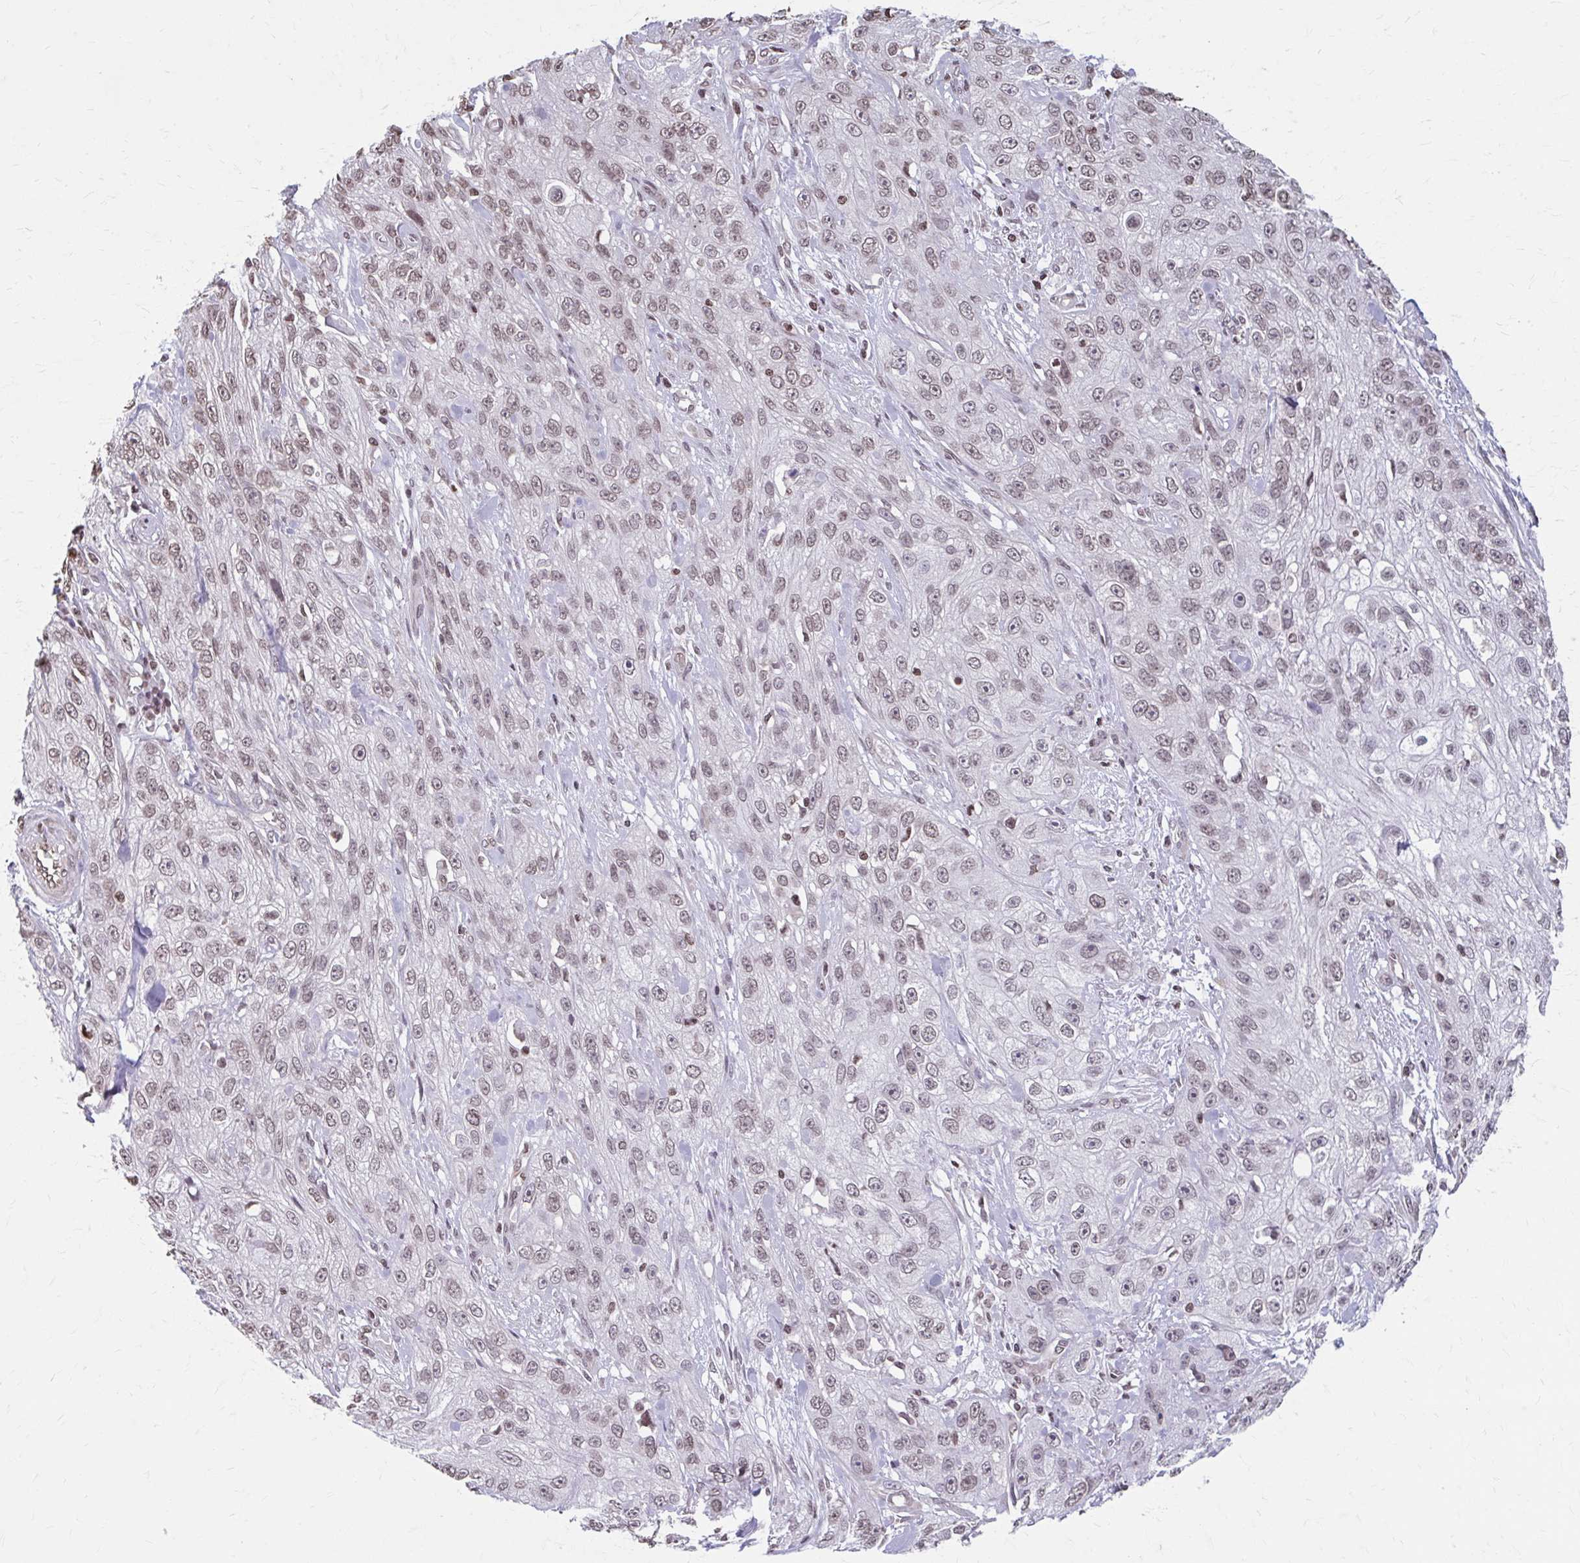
{"staining": {"intensity": "moderate", "quantity": ">75%", "location": "nuclear"}, "tissue": "skin cancer", "cell_type": "Tumor cells", "image_type": "cancer", "snomed": [{"axis": "morphology", "description": "Squamous cell carcinoma, NOS"}, {"axis": "topography", "description": "Skin"}, {"axis": "topography", "description": "Vulva"}], "caption": "Squamous cell carcinoma (skin) stained with DAB (3,3'-diaminobenzidine) immunohistochemistry shows medium levels of moderate nuclear staining in about >75% of tumor cells.", "gene": "ORC3", "patient": {"sex": "female", "age": 86}}